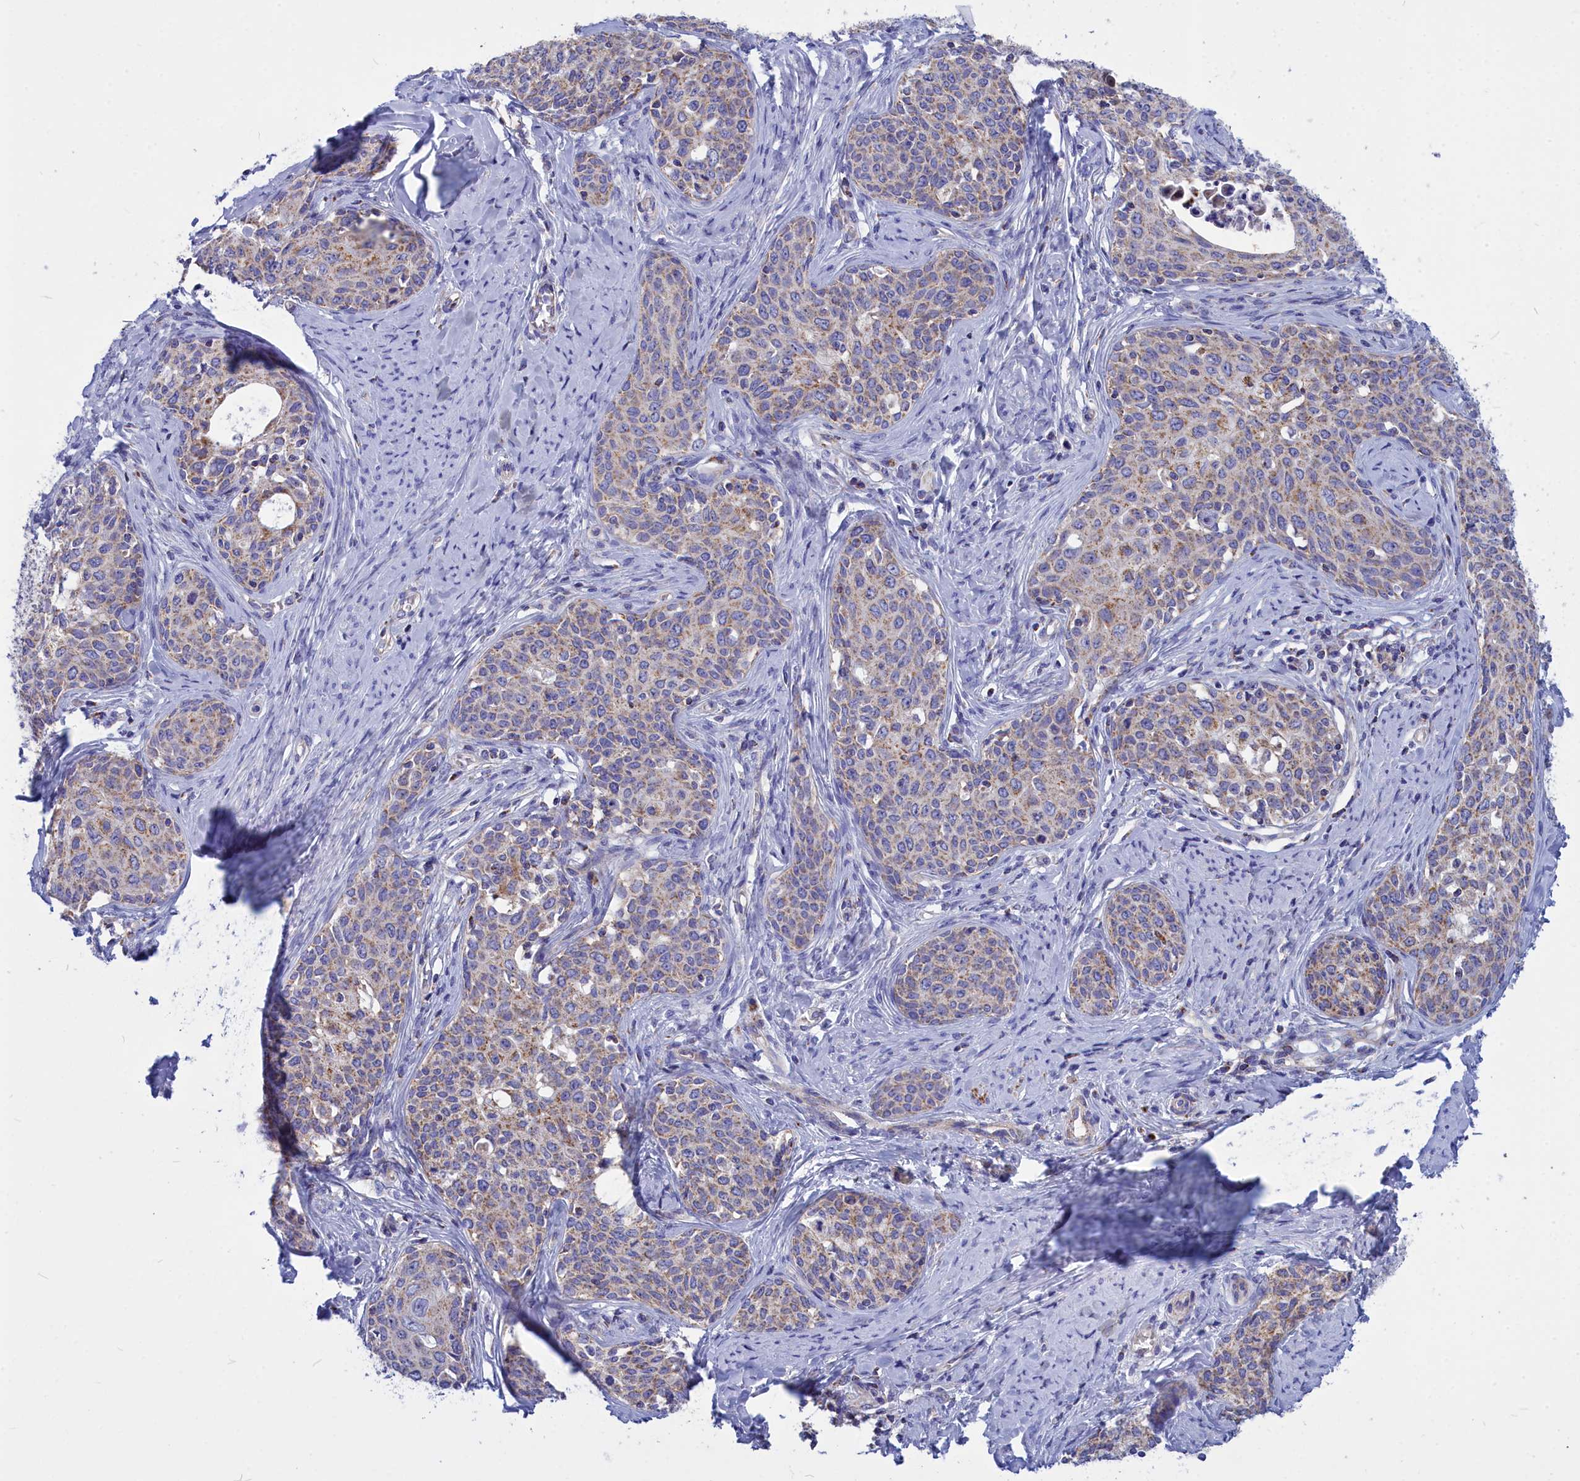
{"staining": {"intensity": "weak", "quantity": ">75%", "location": "cytoplasmic/membranous"}, "tissue": "cervical cancer", "cell_type": "Tumor cells", "image_type": "cancer", "snomed": [{"axis": "morphology", "description": "Squamous cell carcinoma, NOS"}, {"axis": "morphology", "description": "Adenocarcinoma, NOS"}, {"axis": "topography", "description": "Cervix"}], "caption": "Cervical adenocarcinoma stained with DAB (3,3'-diaminobenzidine) immunohistochemistry displays low levels of weak cytoplasmic/membranous staining in about >75% of tumor cells. The protein of interest is shown in brown color, while the nuclei are stained blue.", "gene": "CCRL2", "patient": {"sex": "female", "age": 52}}